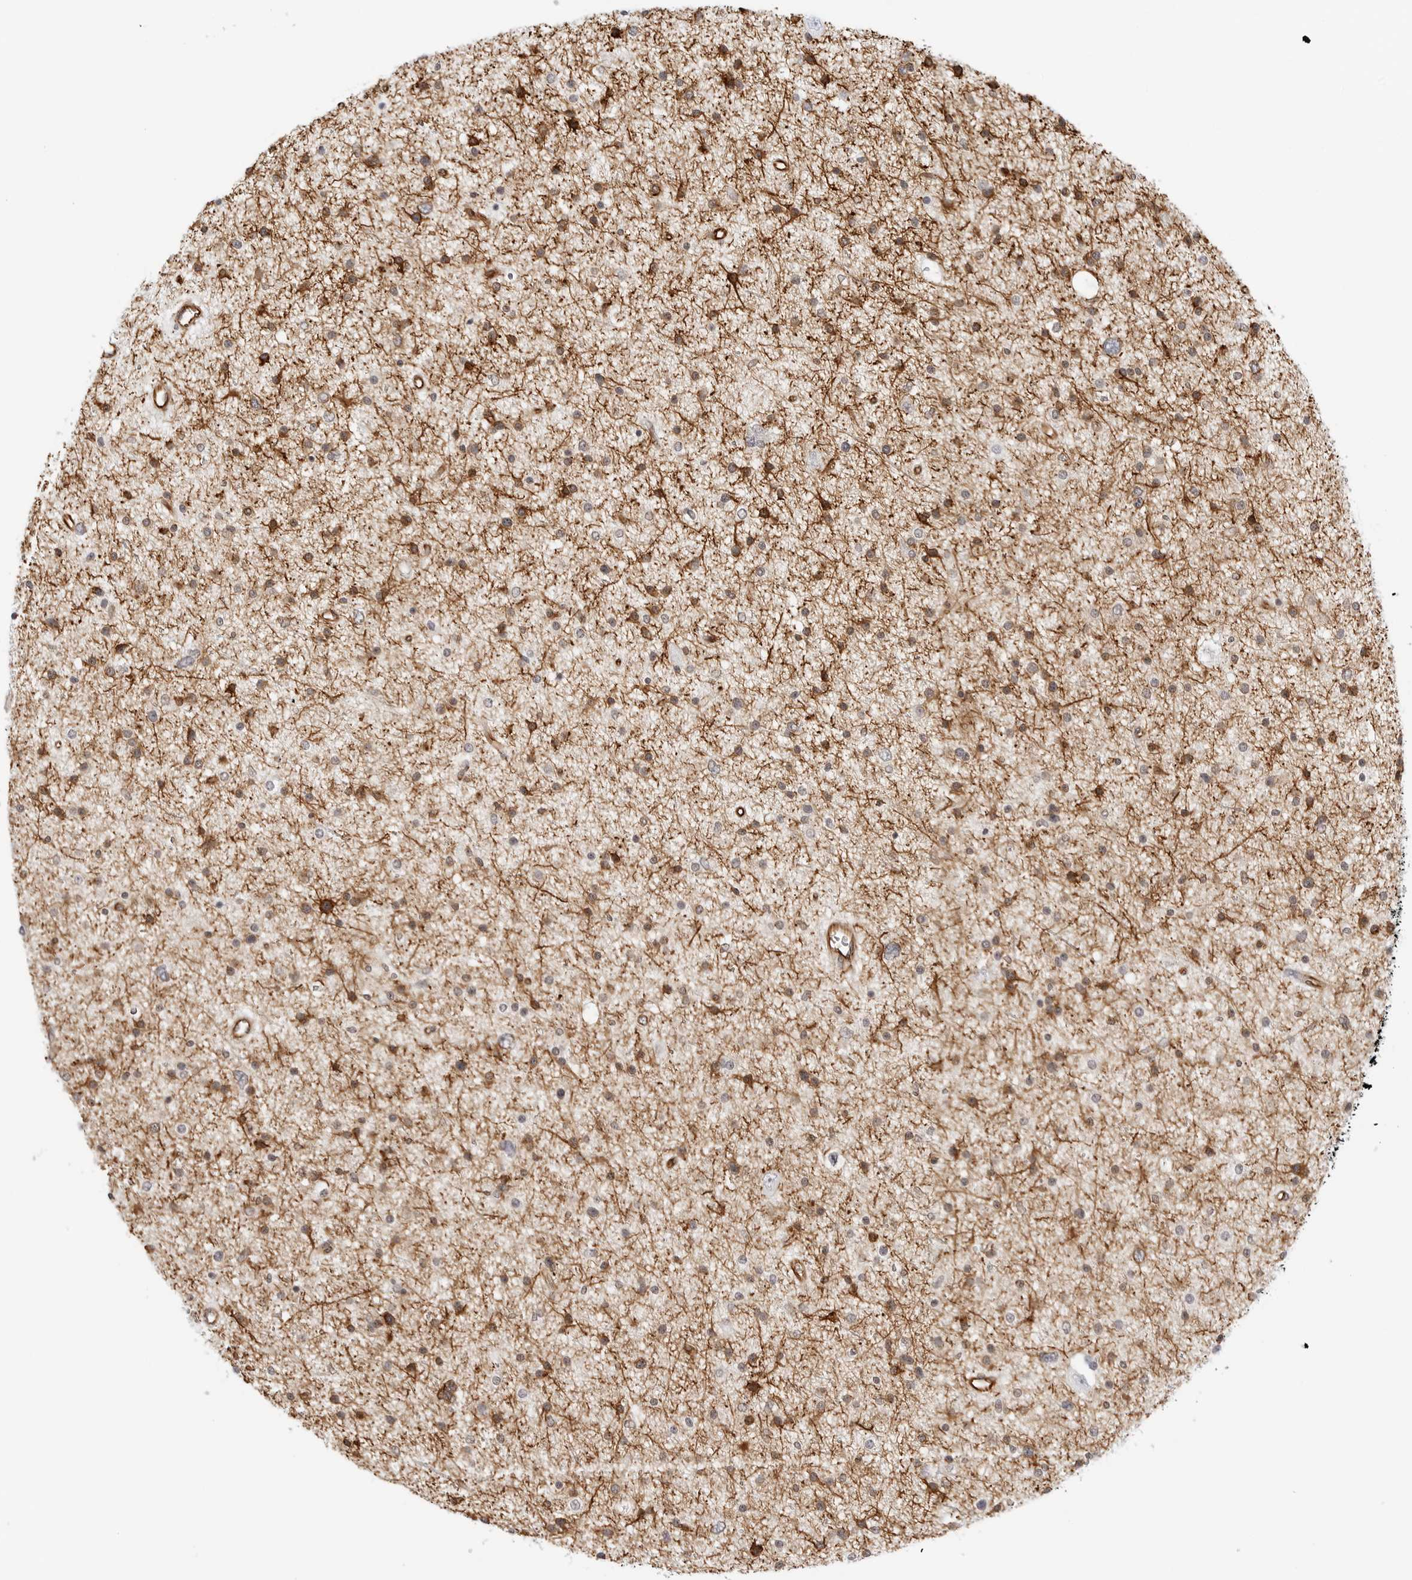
{"staining": {"intensity": "moderate", "quantity": "25%-75%", "location": "cytoplasmic/membranous"}, "tissue": "glioma", "cell_type": "Tumor cells", "image_type": "cancer", "snomed": [{"axis": "morphology", "description": "Glioma, malignant, Low grade"}, {"axis": "topography", "description": "Brain"}], "caption": "Immunohistochemistry of human glioma shows medium levels of moderate cytoplasmic/membranous expression in approximately 25%-75% of tumor cells.", "gene": "NES", "patient": {"sex": "female", "age": 37}}